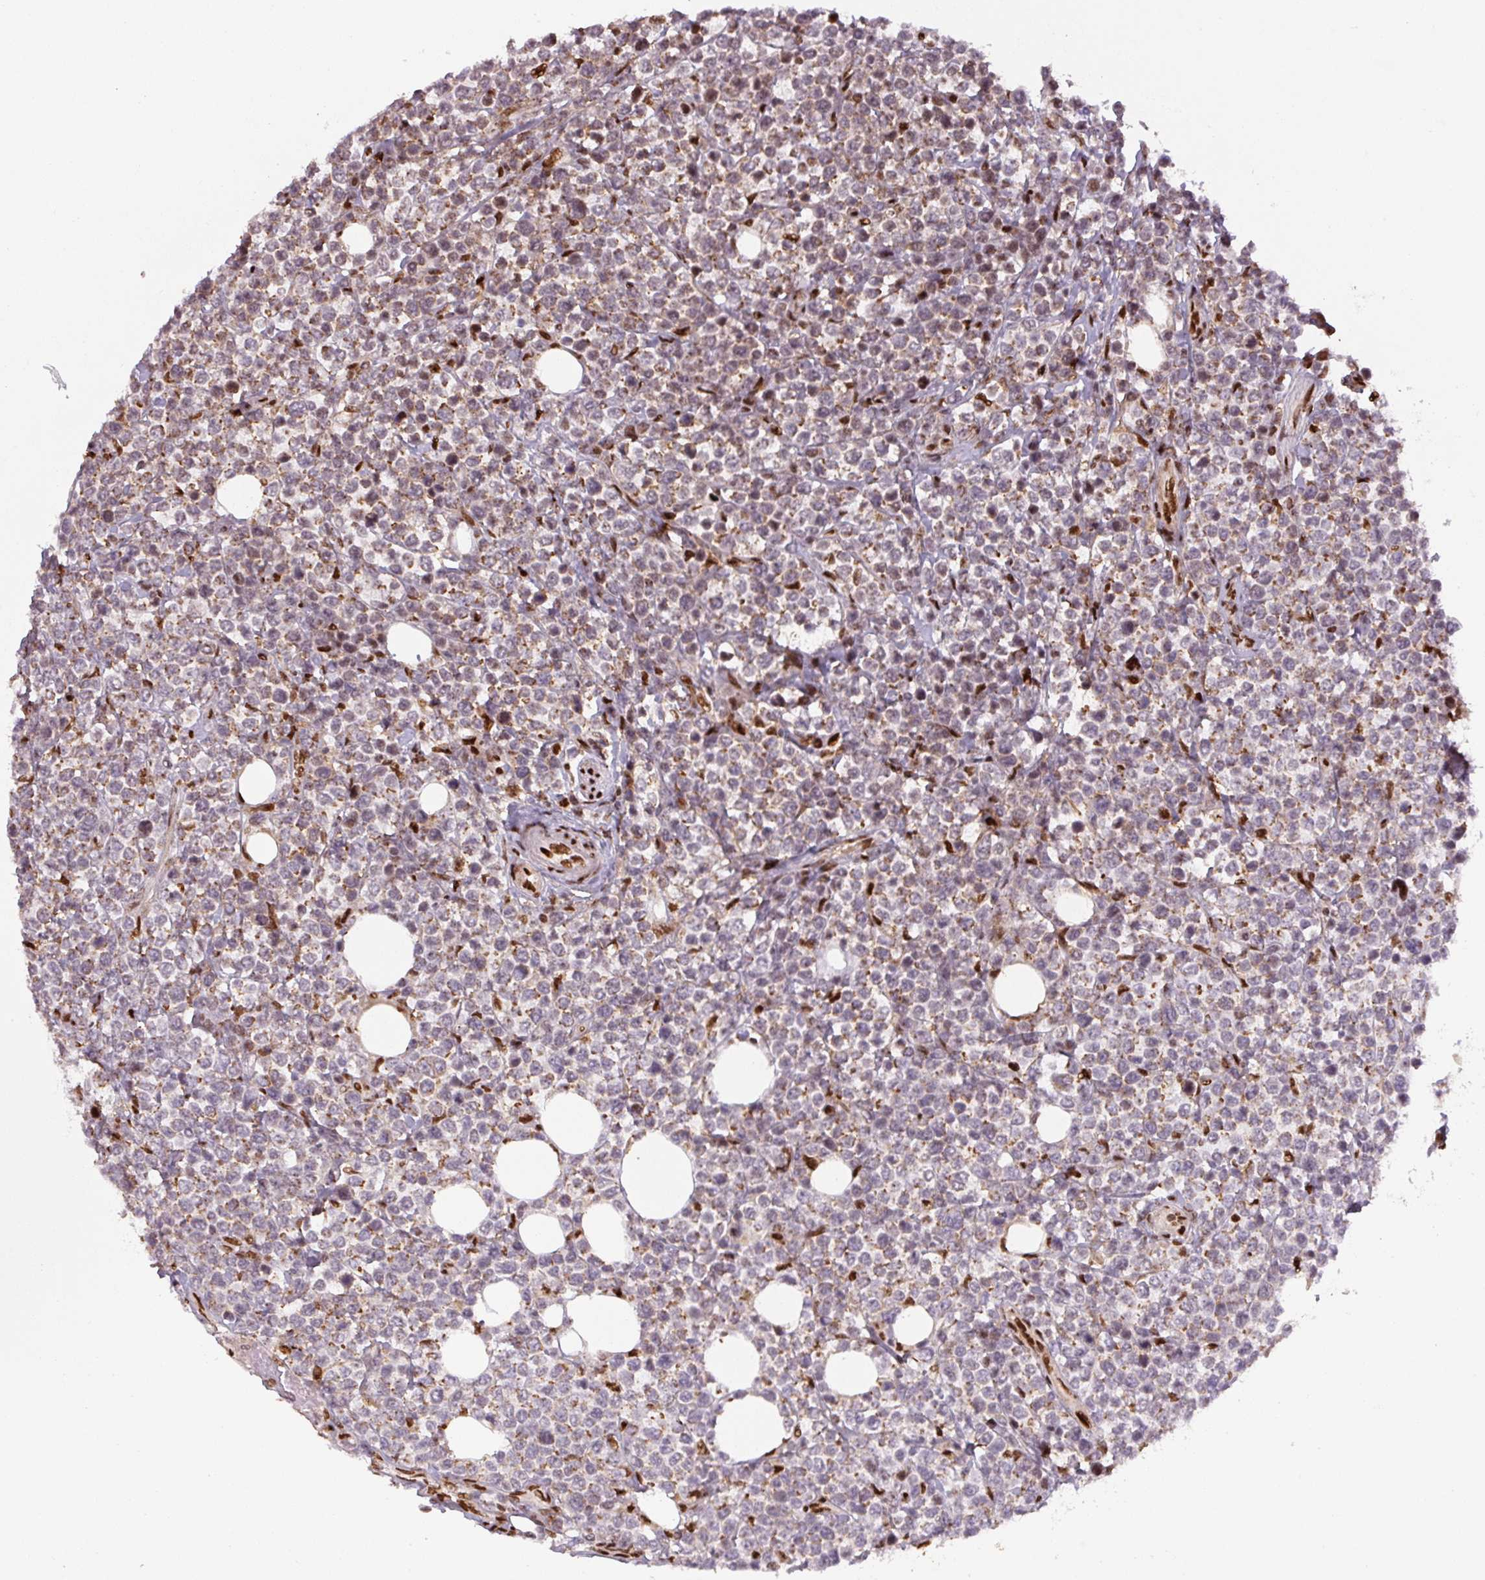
{"staining": {"intensity": "weak", "quantity": "<25%", "location": "cytoplasmic/membranous"}, "tissue": "lymphoma", "cell_type": "Tumor cells", "image_type": "cancer", "snomed": [{"axis": "morphology", "description": "Malignant lymphoma, non-Hodgkin's type, Low grade"}, {"axis": "topography", "description": "Lymph node"}], "caption": "A micrograph of lymphoma stained for a protein demonstrates no brown staining in tumor cells. (DAB (3,3'-diaminobenzidine) immunohistochemistry with hematoxylin counter stain).", "gene": "PYDC2", "patient": {"sex": "male", "age": 60}}